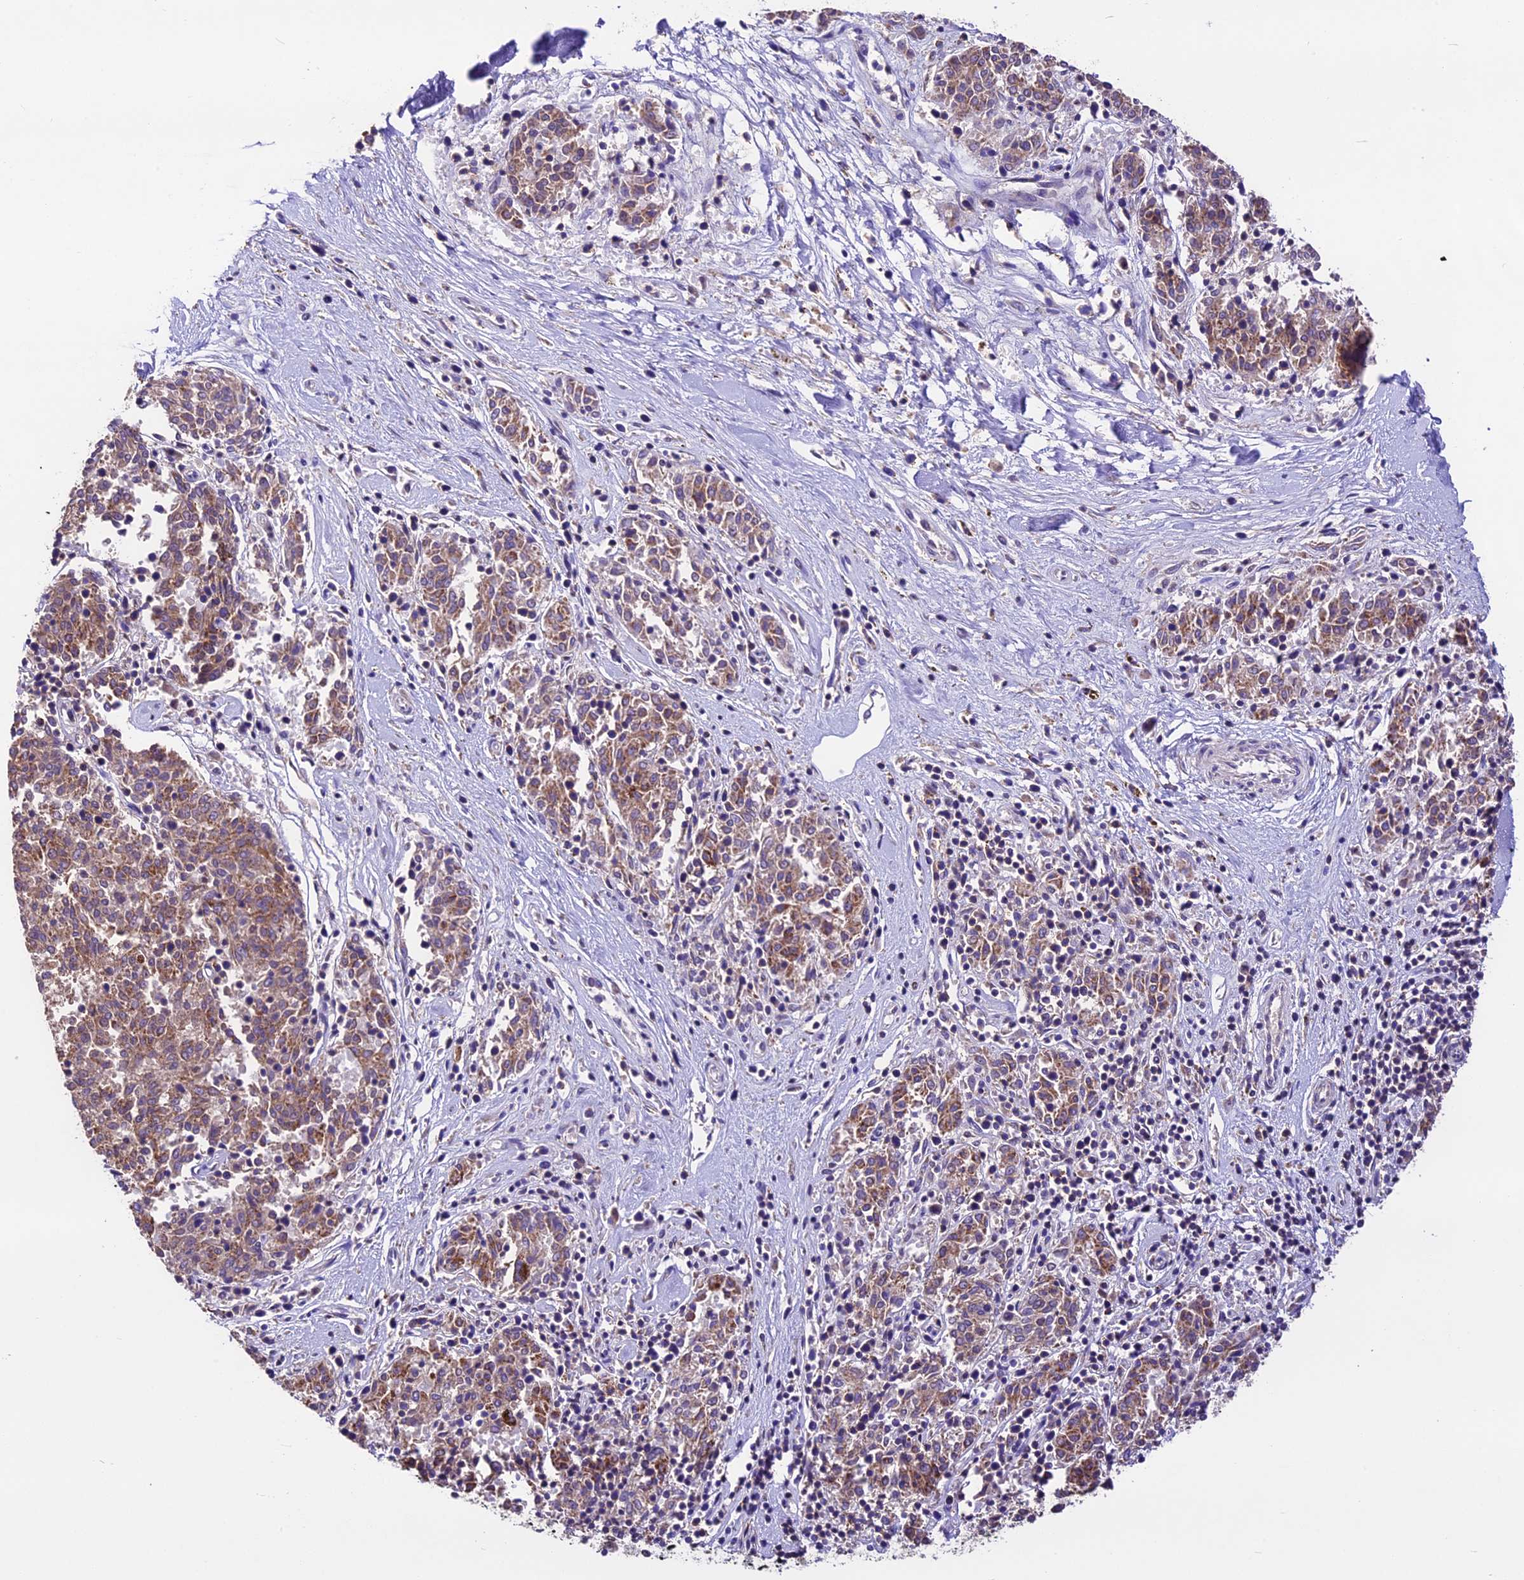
{"staining": {"intensity": "moderate", "quantity": ">75%", "location": "cytoplasmic/membranous,nuclear"}, "tissue": "melanoma", "cell_type": "Tumor cells", "image_type": "cancer", "snomed": [{"axis": "morphology", "description": "Malignant melanoma, NOS"}, {"axis": "topography", "description": "Skin"}], "caption": "The histopathology image reveals staining of melanoma, revealing moderate cytoplasmic/membranous and nuclear protein positivity (brown color) within tumor cells.", "gene": "CARS2", "patient": {"sex": "female", "age": 72}}